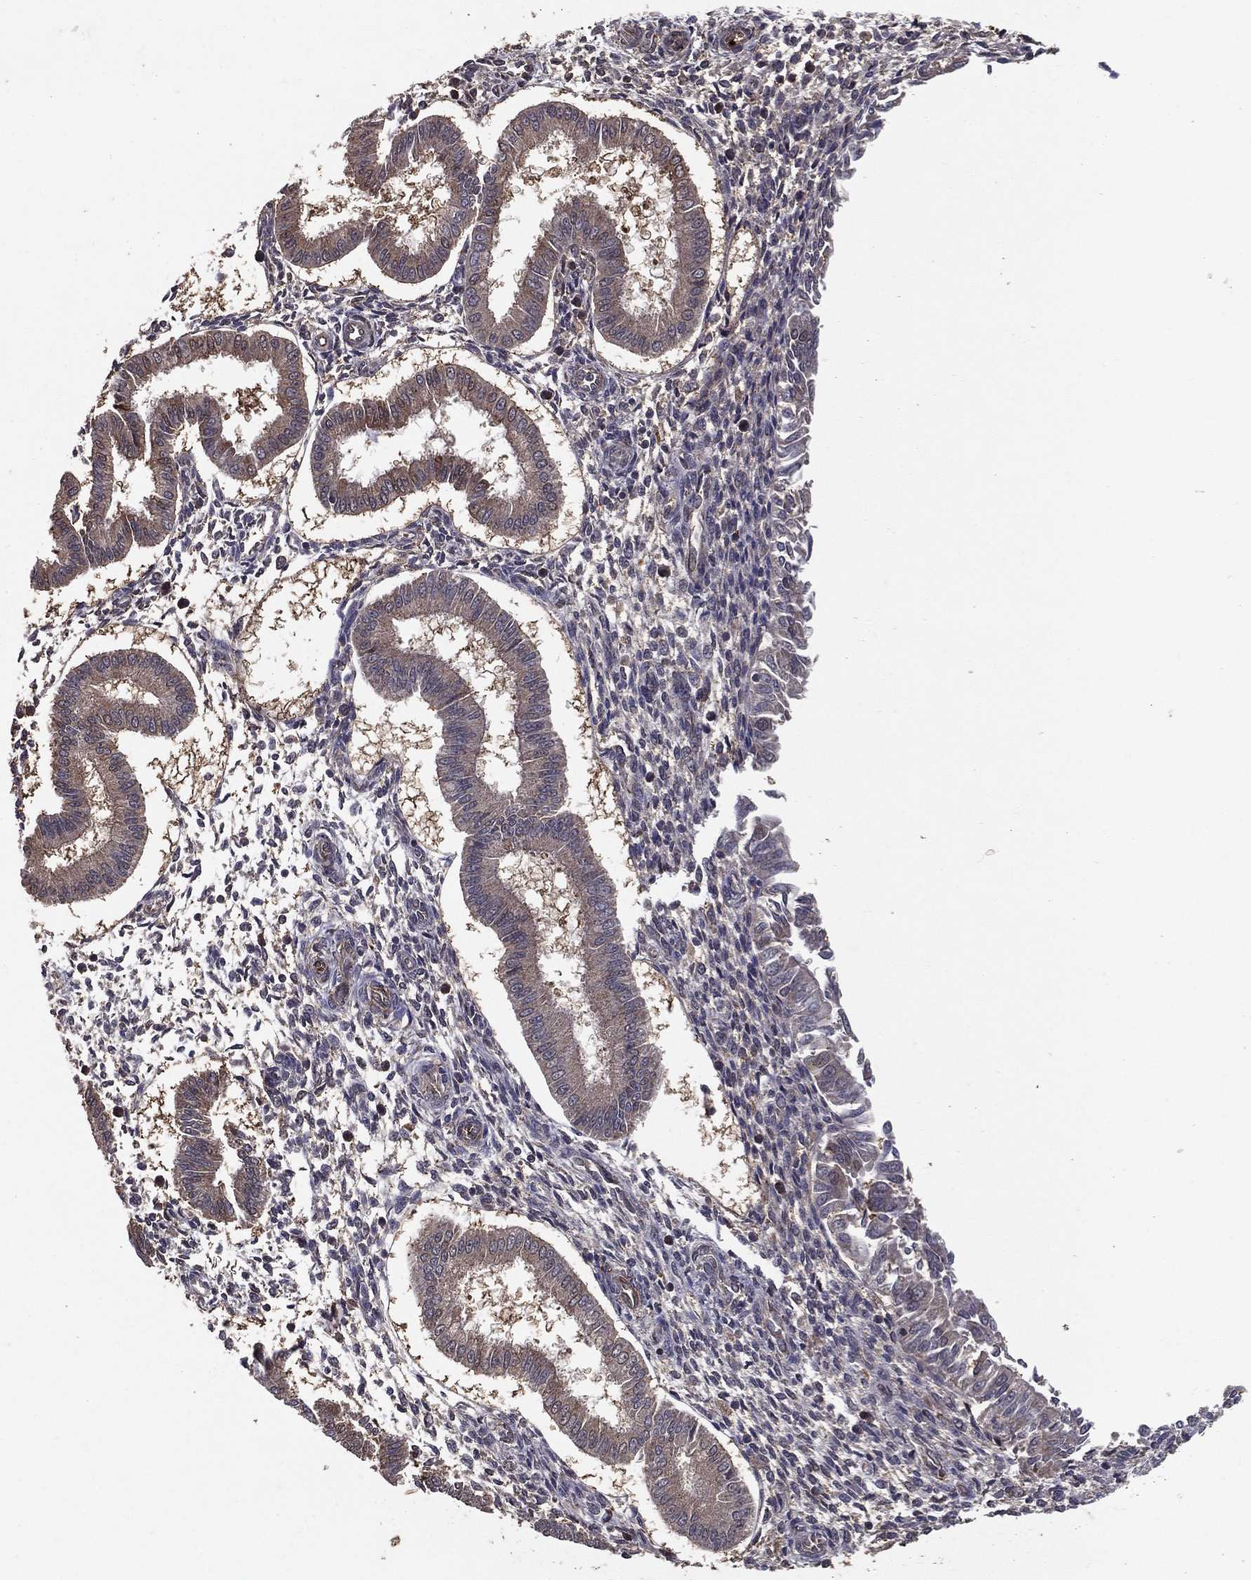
{"staining": {"intensity": "strong", "quantity": "<25%", "location": "cytoplasmic/membranous"}, "tissue": "endometrium", "cell_type": "Cells in endometrial stroma", "image_type": "normal", "snomed": [{"axis": "morphology", "description": "Normal tissue, NOS"}, {"axis": "topography", "description": "Endometrium"}], "caption": "A medium amount of strong cytoplasmic/membranous positivity is appreciated in about <25% of cells in endometrial stroma in normal endometrium. Immunohistochemistry (ihc) stains the protein of interest in brown and the nuclei are stained blue.", "gene": "CERS2", "patient": {"sex": "female", "age": 43}}